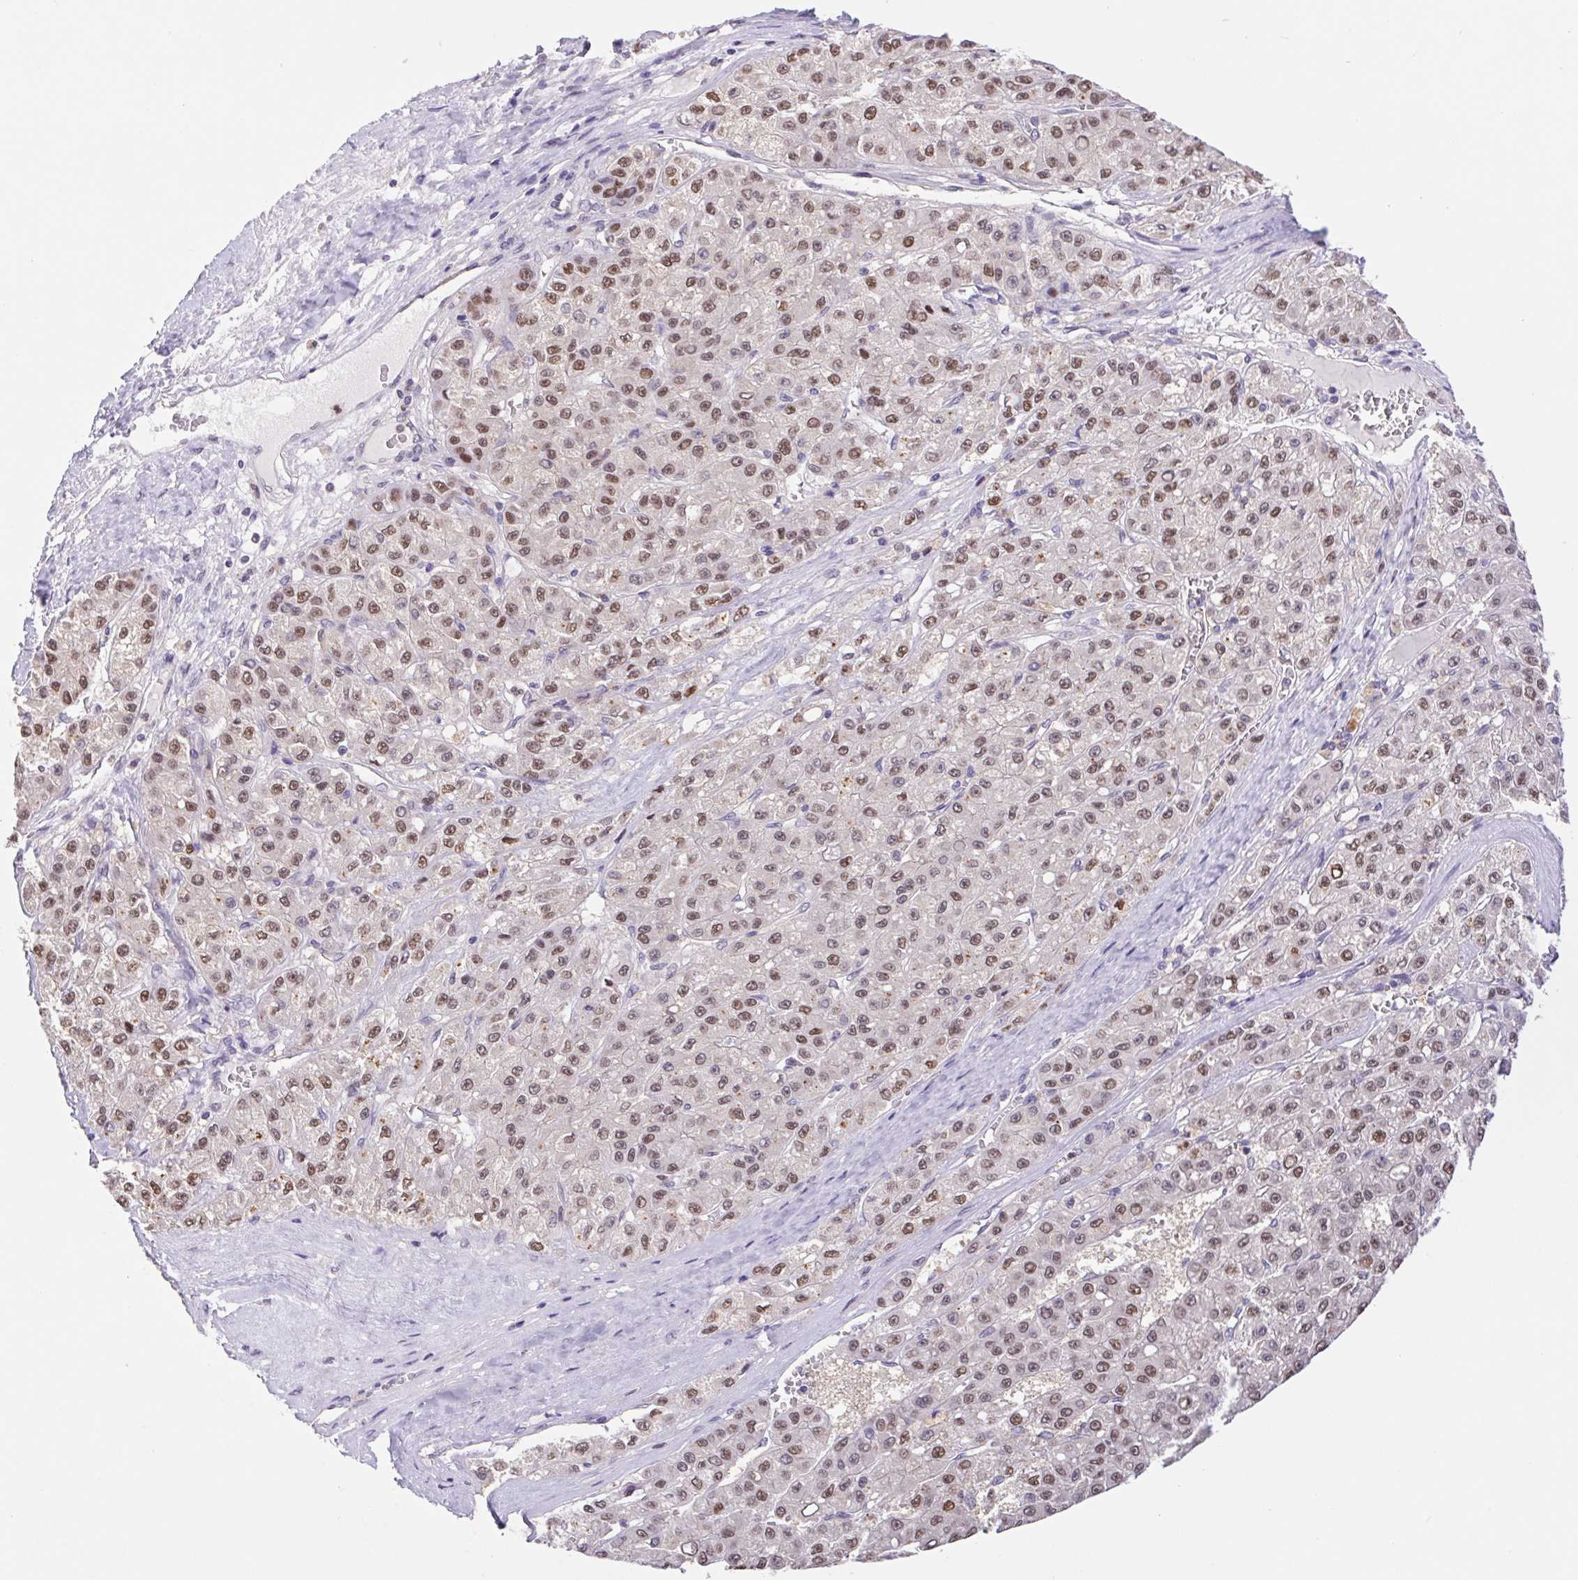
{"staining": {"intensity": "moderate", "quantity": "25%-75%", "location": "nuclear"}, "tissue": "liver cancer", "cell_type": "Tumor cells", "image_type": "cancer", "snomed": [{"axis": "morphology", "description": "Carcinoma, Hepatocellular, NOS"}, {"axis": "topography", "description": "Liver"}], "caption": "A photomicrograph of liver cancer stained for a protein exhibits moderate nuclear brown staining in tumor cells. (DAB (3,3'-diaminobenzidine) IHC, brown staining for protein, blue staining for nuclei).", "gene": "L3MBTL4", "patient": {"sex": "male", "age": 70}}